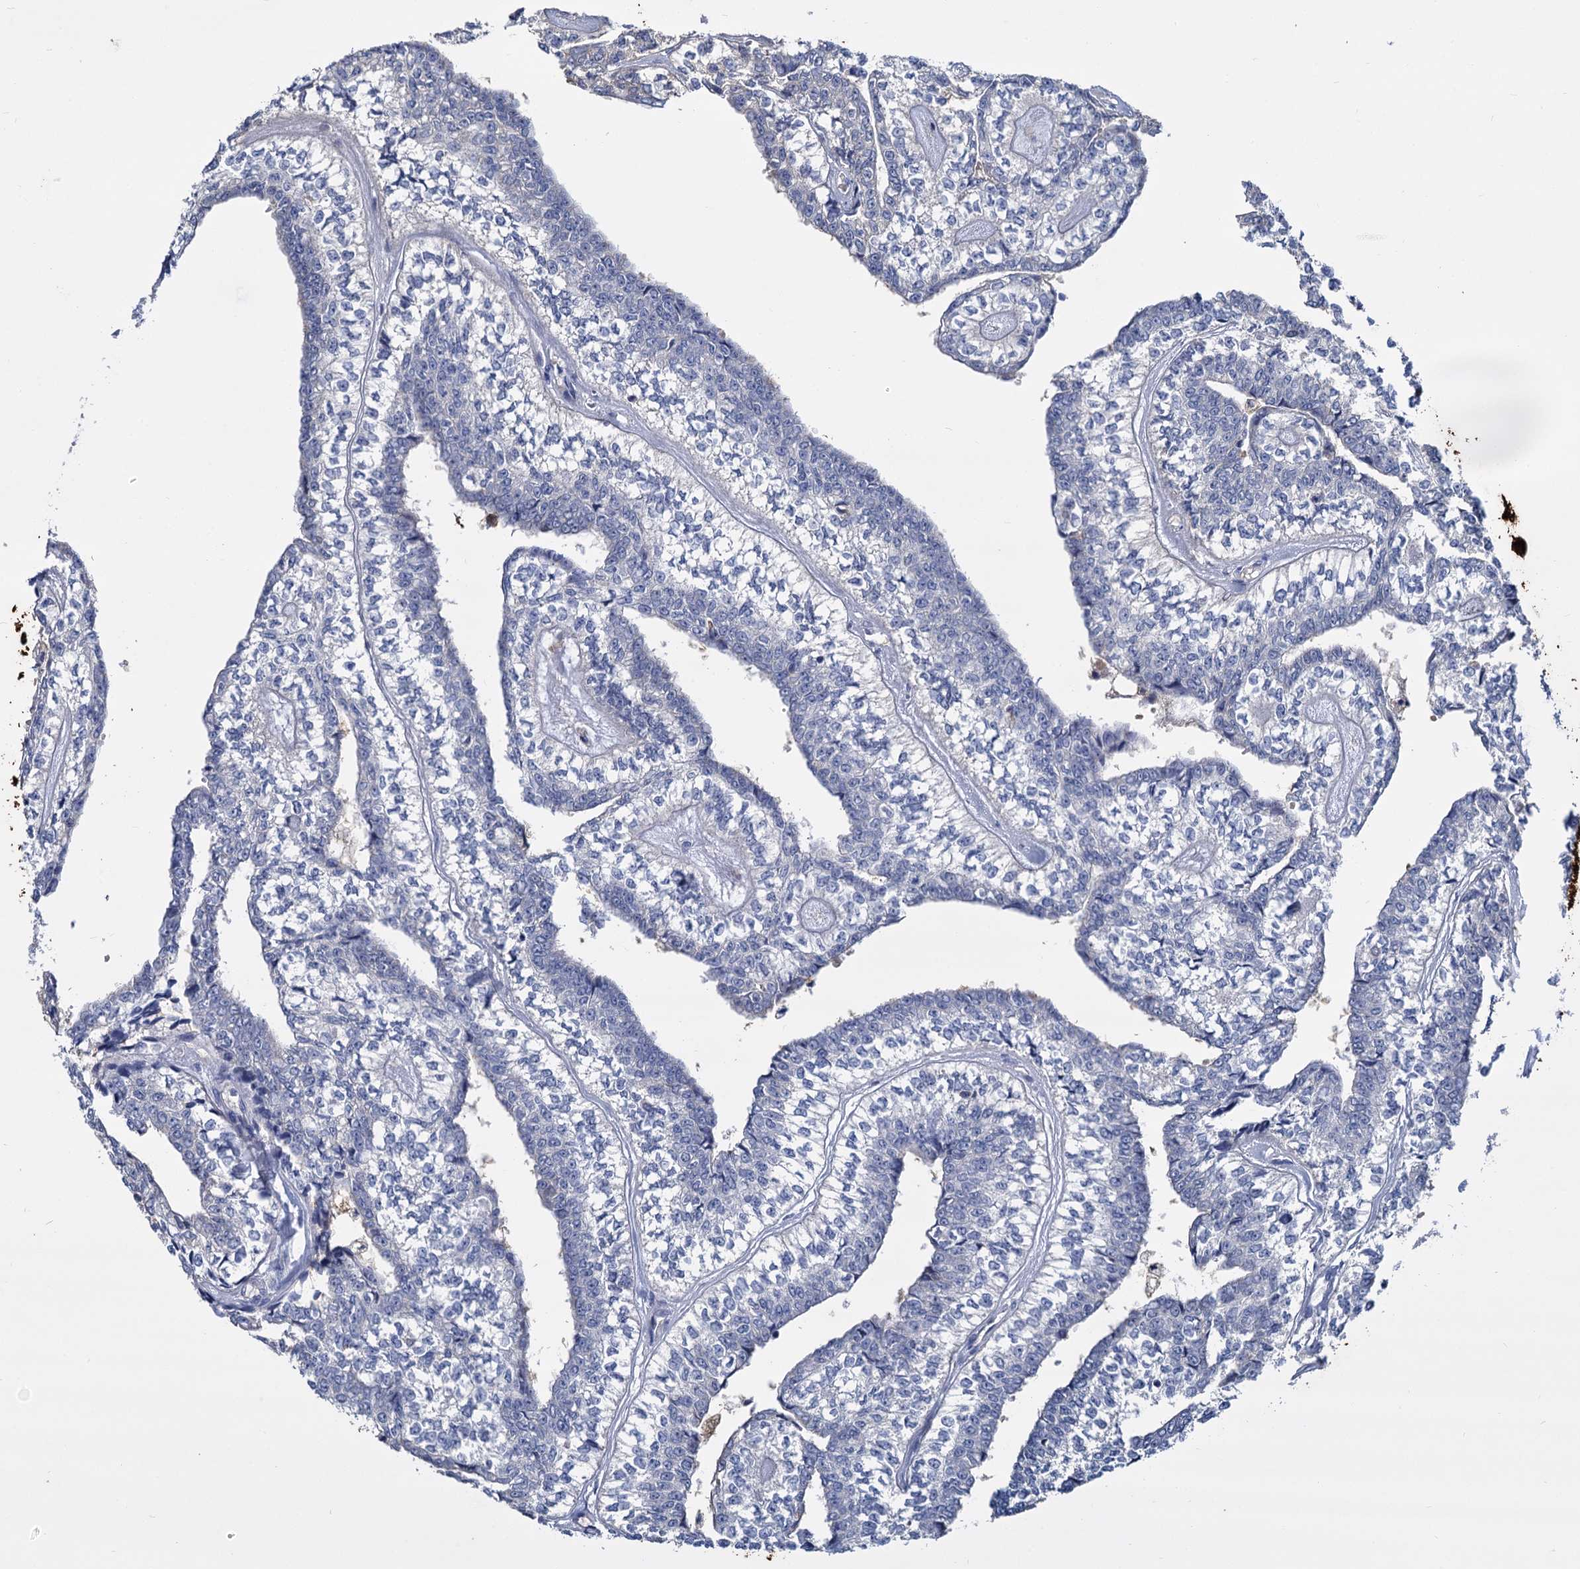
{"staining": {"intensity": "negative", "quantity": "none", "location": "none"}, "tissue": "head and neck cancer", "cell_type": "Tumor cells", "image_type": "cancer", "snomed": [{"axis": "morphology", "description": "Adenocarcinoma, NOS"}, {"axis": "topography", "description": "Head-Neck"}], "caption": "DAB immunohistochemical staining of adenocarcinoma (head and neck) demonstrates no significant positivity in tumor cells.", "gene": "GCLC", "patient": {"sex": "female", "age": 73}}